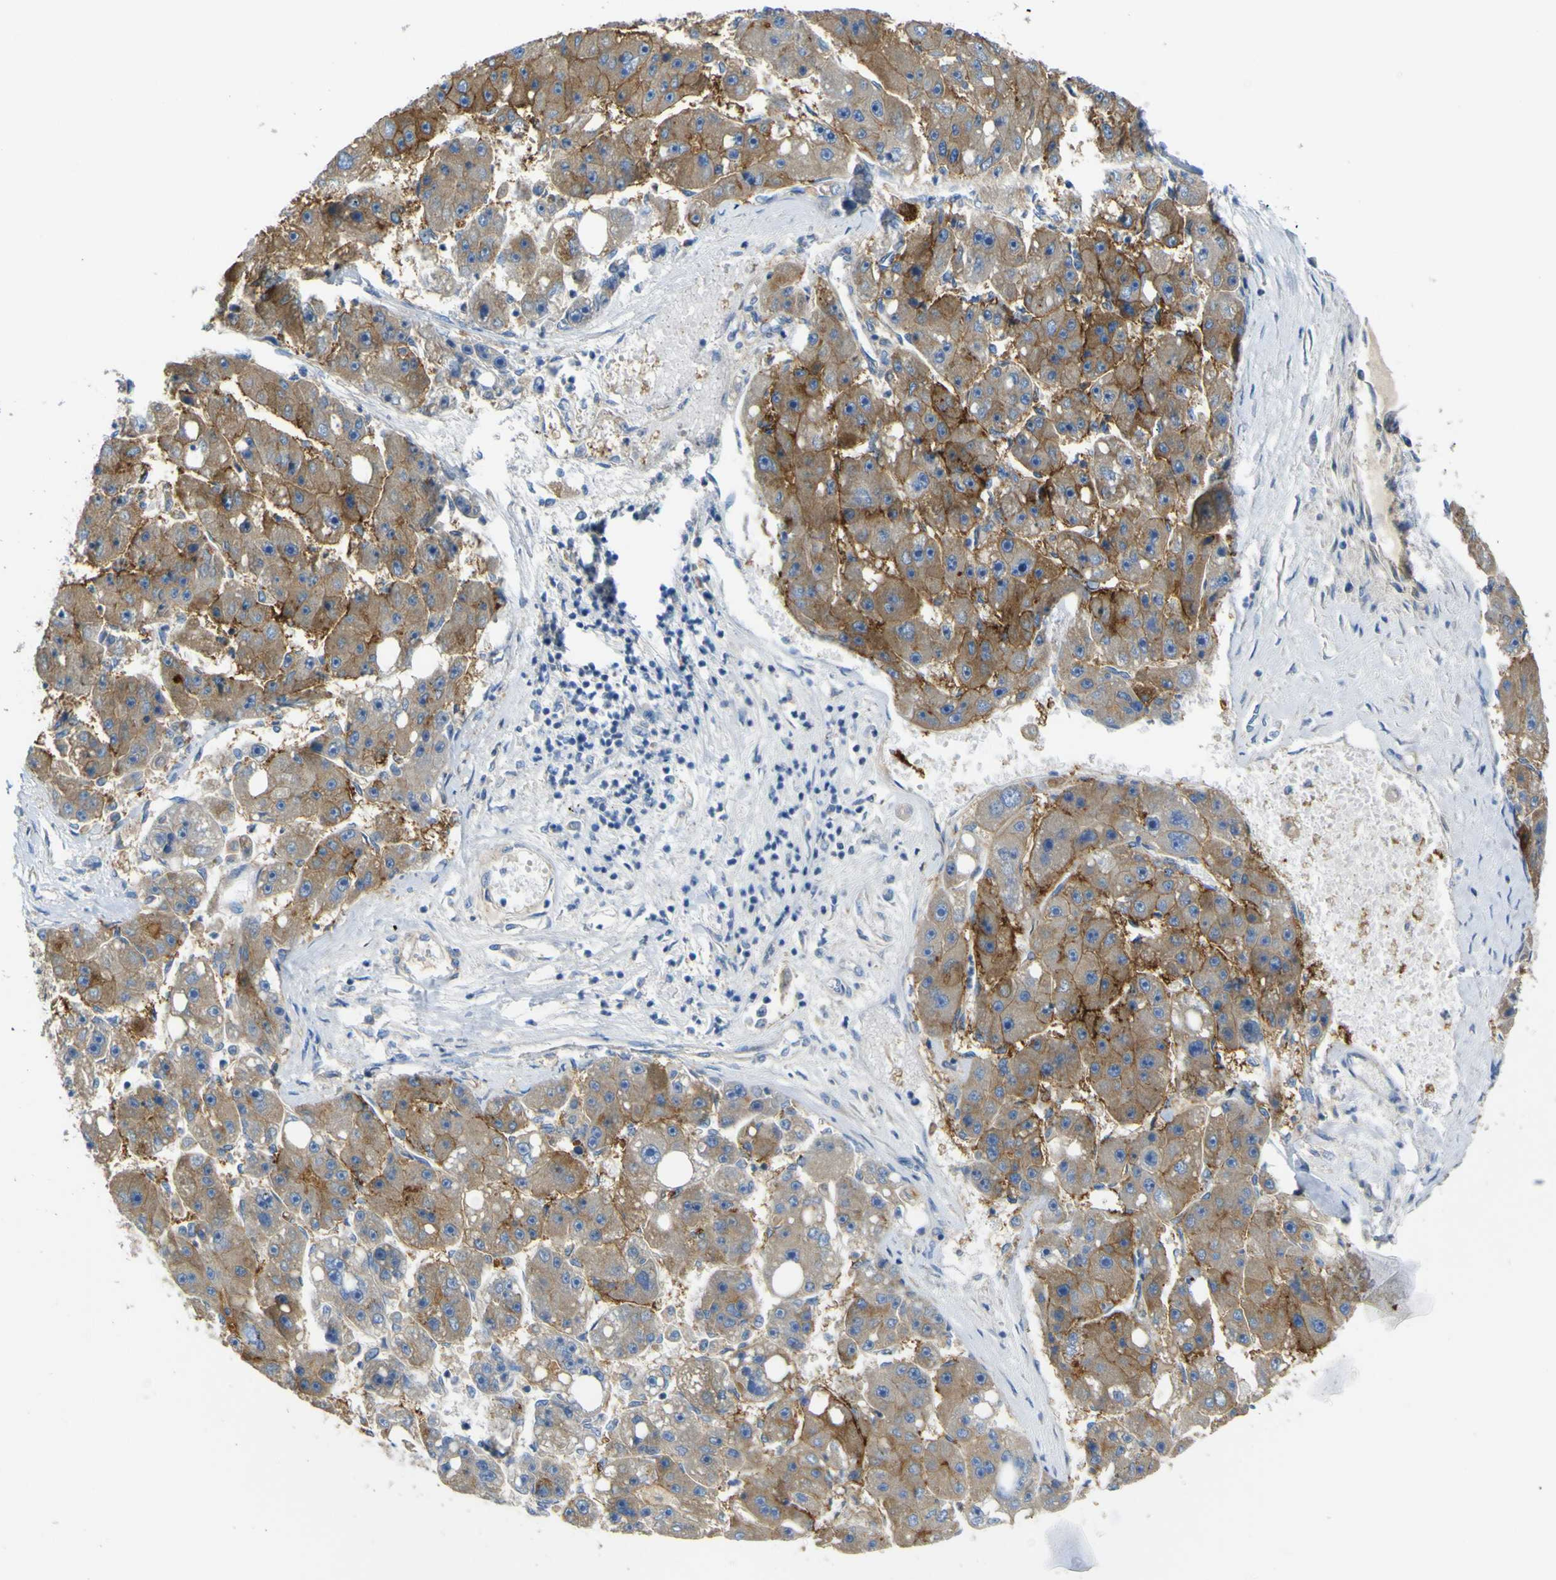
{"staining": {"intensity": "moderate", "quantity": ">75%", "location": "cytoplasmic/membranous"}, "tissue": "liver cancer", "cell_type": "Tumor cells", "image_type": "cancer", "snomed": [{"axis": "morphology", "description": "Carcinoma, Hepatocellular, NOS"}, {"axis": "topography", "description": "Liver"}], "caption": "Immunohistochemical staining of hepatocellular carcinoma (liver) shows medium levels of moderate cytoplasmic/membranous positivity in approximately >75% of tumor cells. (DAB (3,3'-diaminobenzidine) IHC, brown staining for protein, blue staining for nuclei).", "gene": "ADGRA2", "patient": {"sex": "female", "age": 61}}